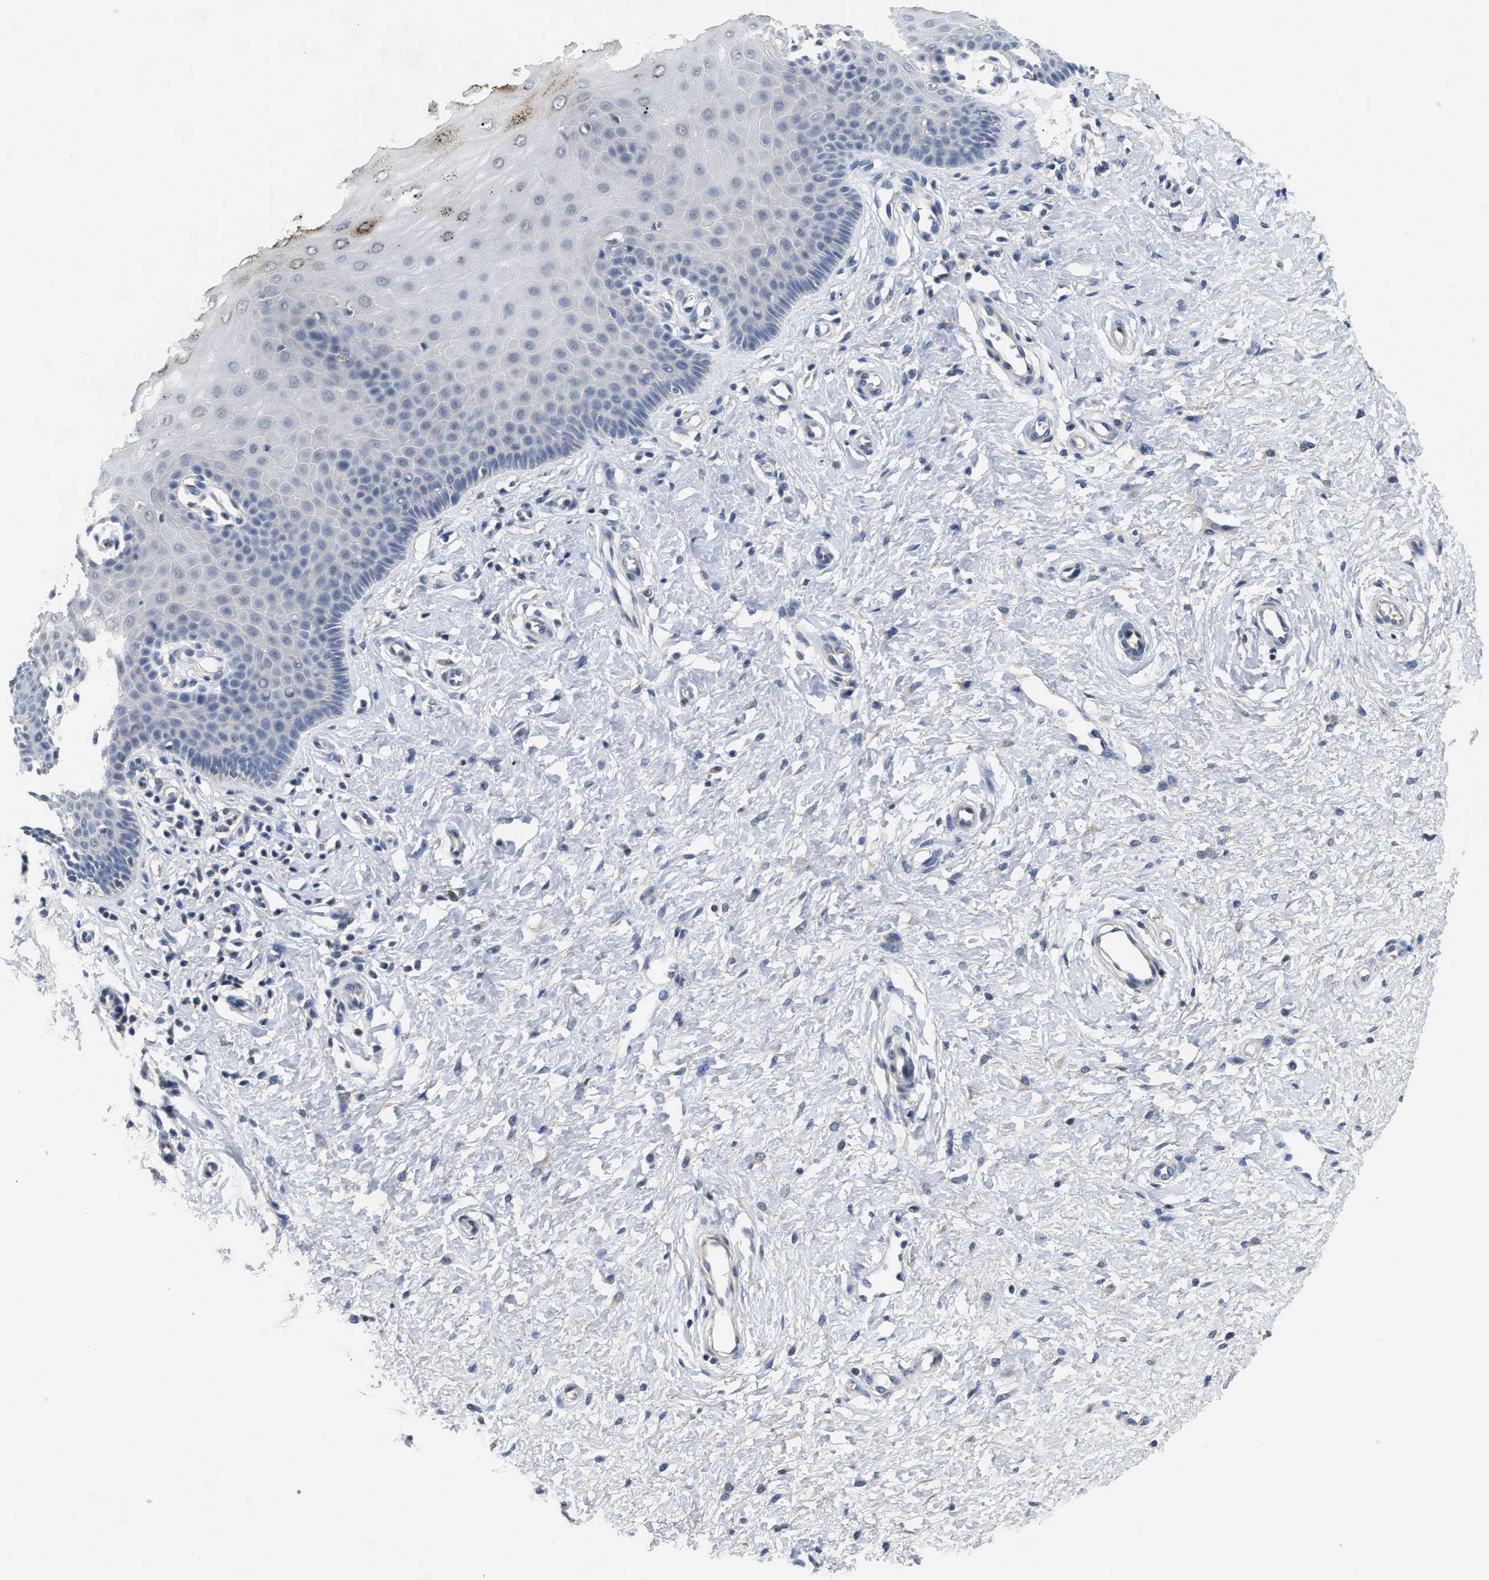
{"staining": {"intensity": "negative", "quantity": "none", "location": "none"}, "tissue": "cervix", "cell_type": "Squamous epithelial cells", "image_type": "normal", "snomed": [{"axis": "morphology", "description": "Normal tissue, NOS"}, {"axis": "topography", "description": "Cervix"}], "caption": "The micrograph exhibits no significant positivity in squamous epithelial cells of cervix. (DAB immunohistochemistry (IHC), high magnification).", "gene": "INHA", "patient": {"sex": "female", "age": 55}}